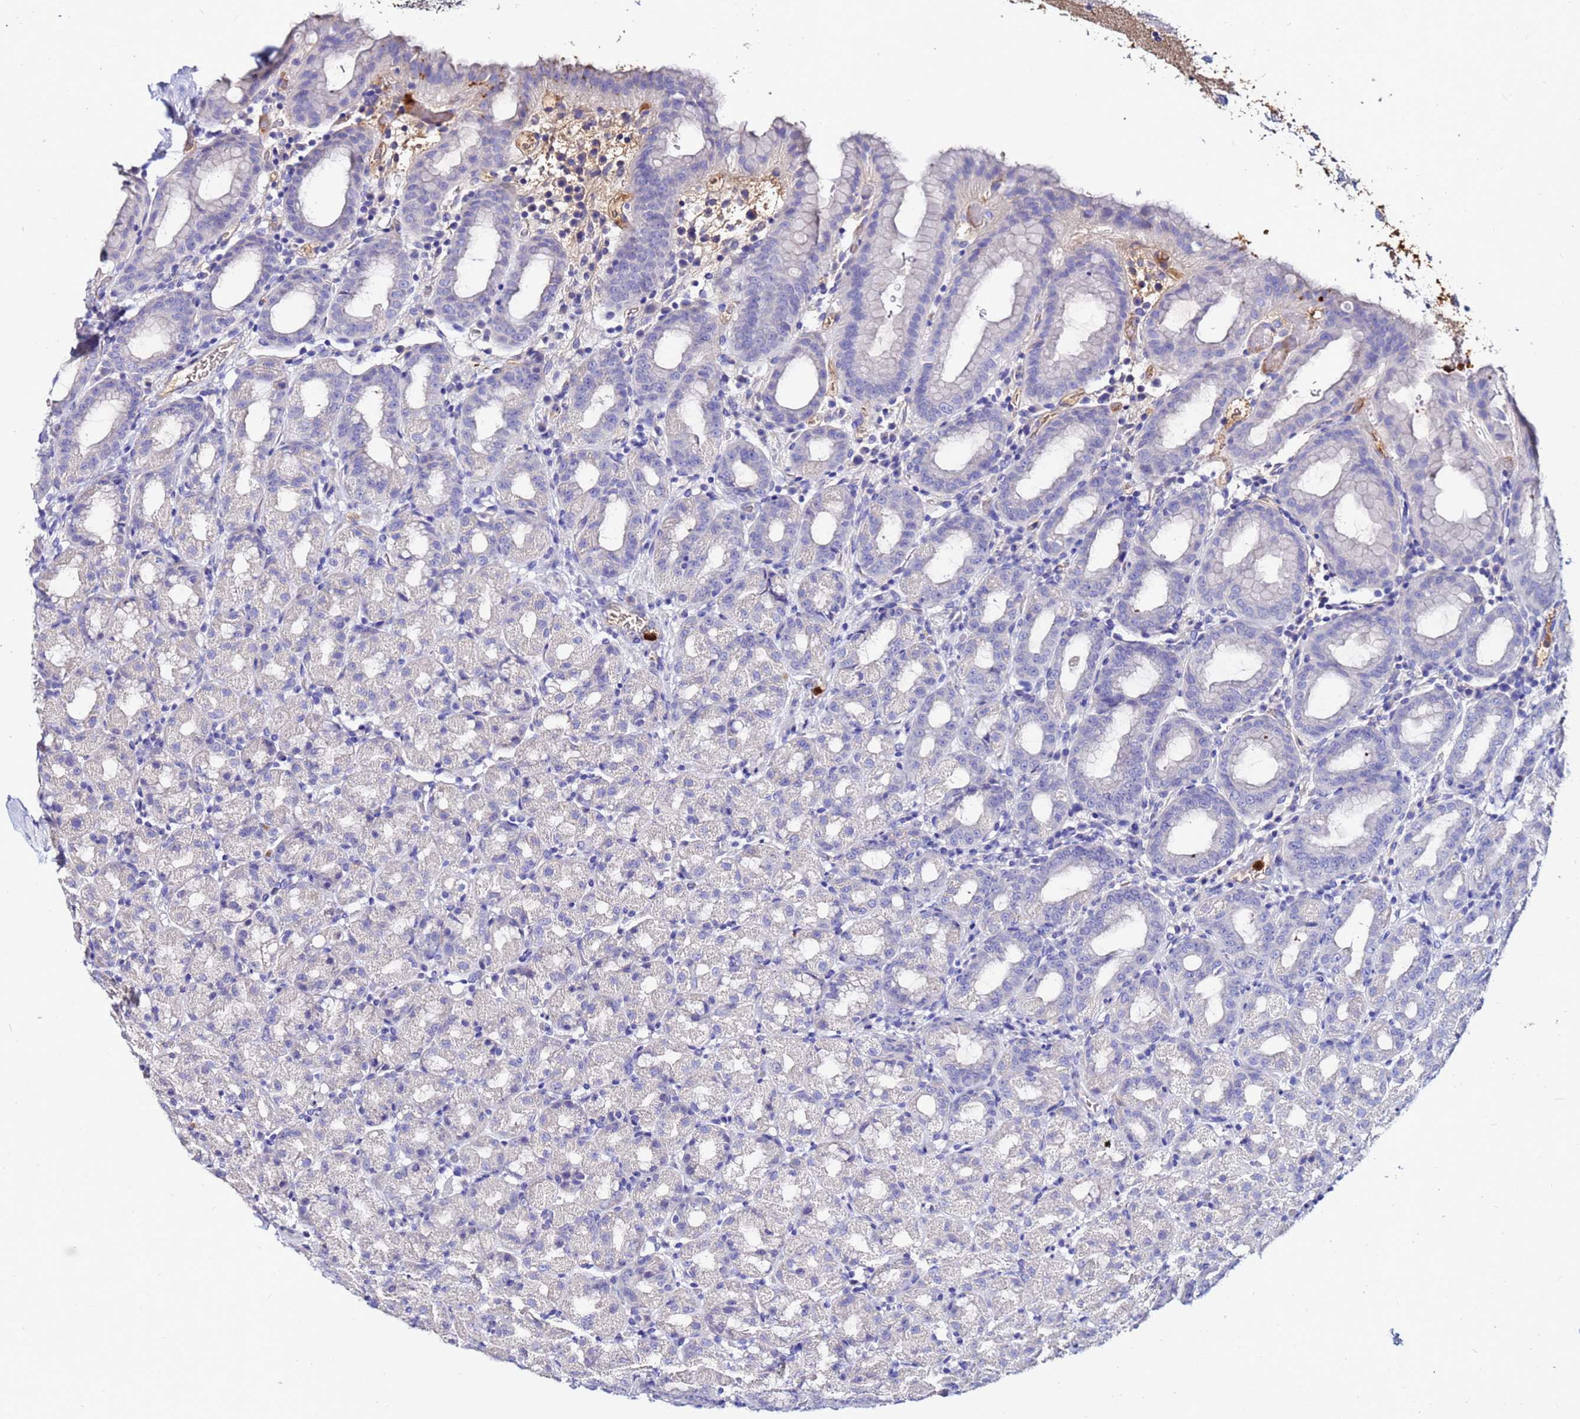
{"staining": {"intensity": "weak", "quantity": "<25%", "location": "cytoplasmic/membranous"}, "tissue": "stomach", "cell_type": "Glandular cells", "image_type": "normal", "snomed": [{"axis": "morphology", "description": "Normal tissue, NOS"}, {"axis": "topography", "description": "Stomach, upper"}, {"axis": "topography", "description": "Stomach, lower"}, {"axis": "topography", "description": "Small intestine"}], "caption": "Immunohistochemistry micrograph of unremarkable stomach stained for a protein (brown), which displays no expression in glandular cells.", "gene": "TUBAL3", "patient": {"sex": "male", "age": 68}}